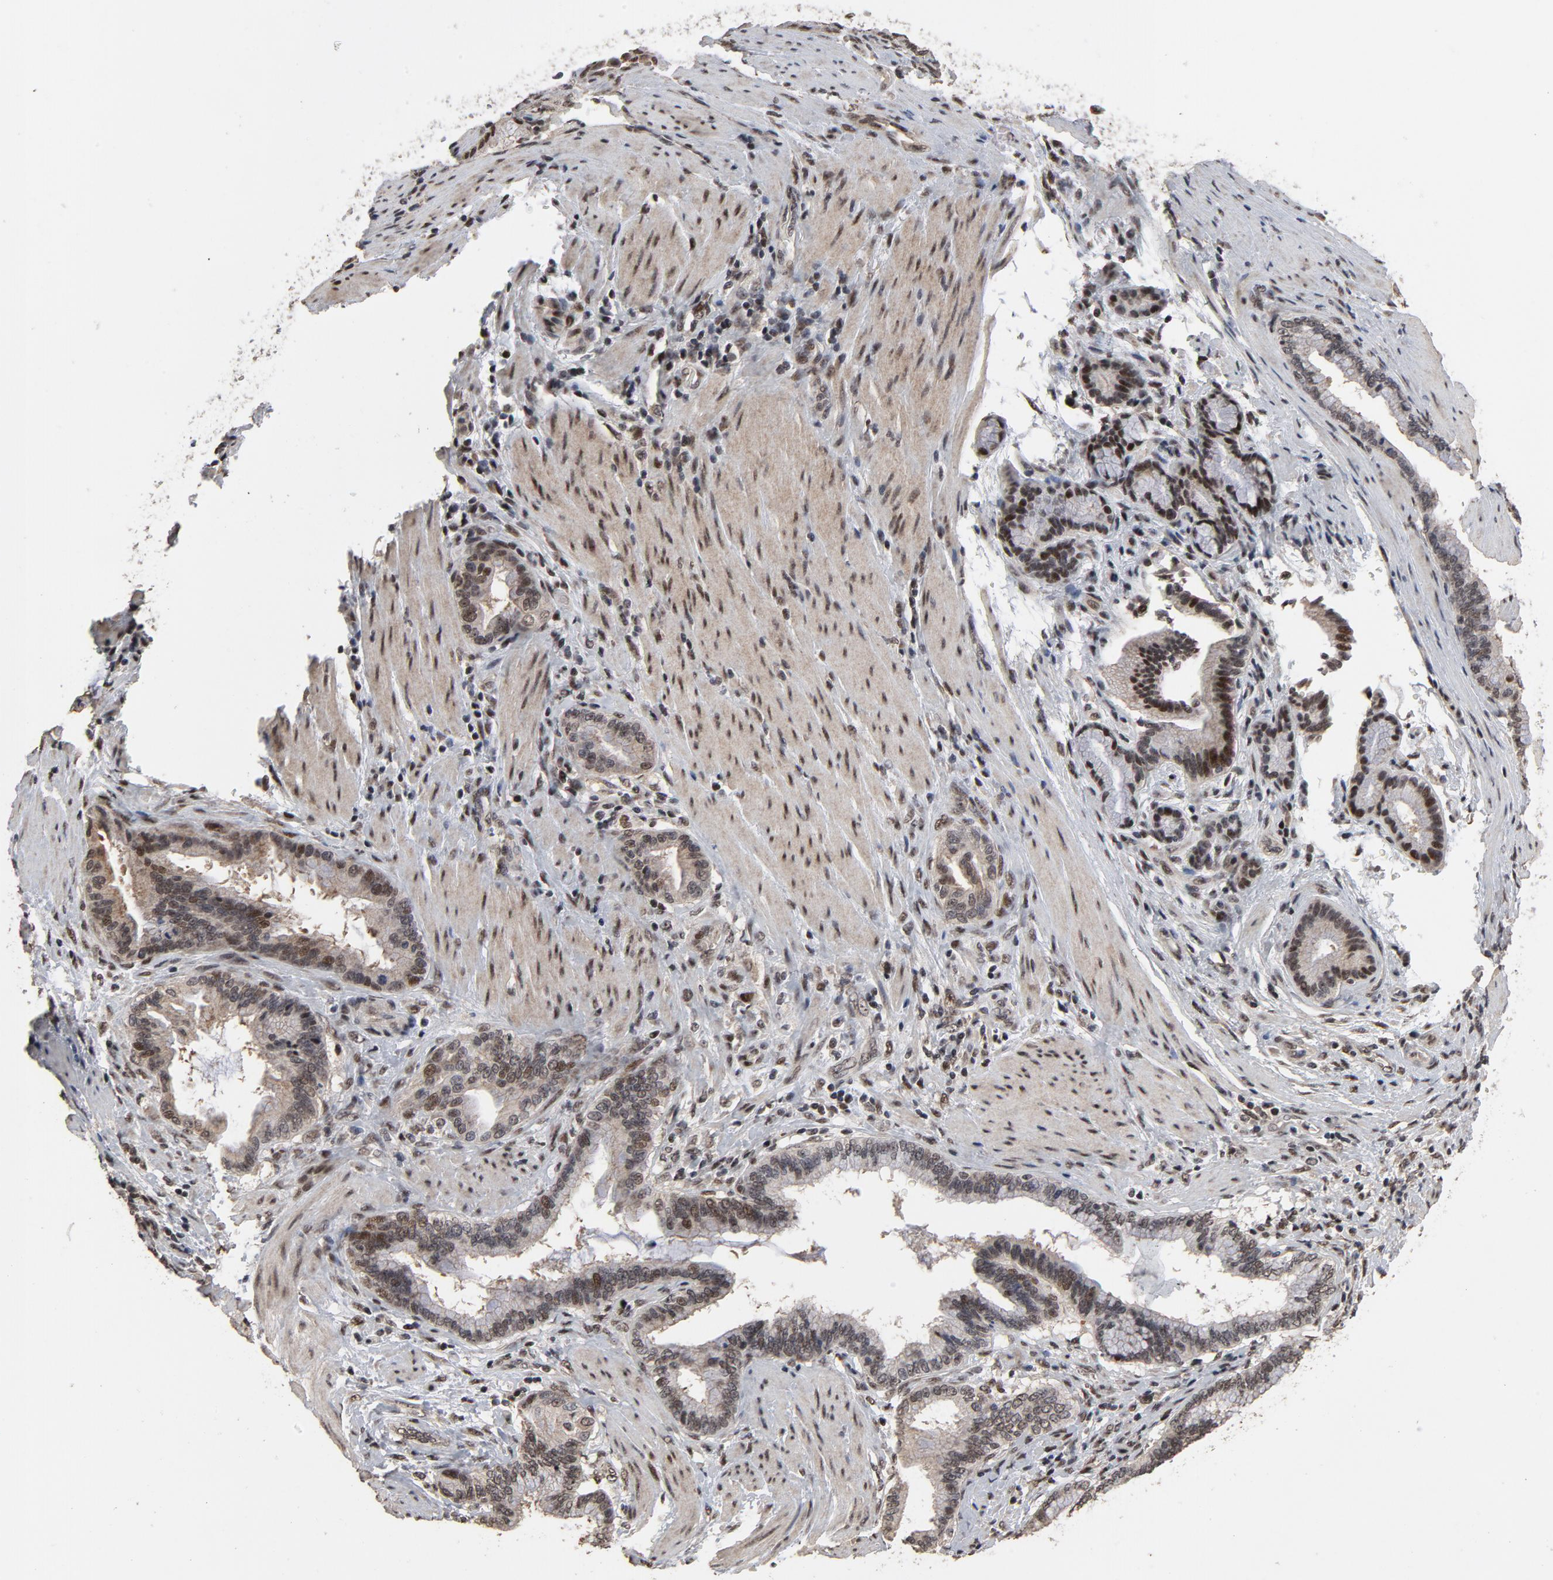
{"staining": {"intensity": "weak", "quantity": "25%-75%", "location": "nuclear"}, "tissue": "pancreatic cancer", "cell_type": "Tumor cells", "image_type": "cancer", "snomed": [{"axis": "morphology", "description": "Adenocarcinoma, NOS"}, {"axis": "topography", "description": "Pancreas"}], "caption": "A photomicrograph showing weak nuclear positivity in approximately 25%-75% of tumor cells in pancreatic cancer, as visualized by brown immunohistochemical staining.", "gene": "TP53RK", "patient": {"sex": "female", "age": 64}}